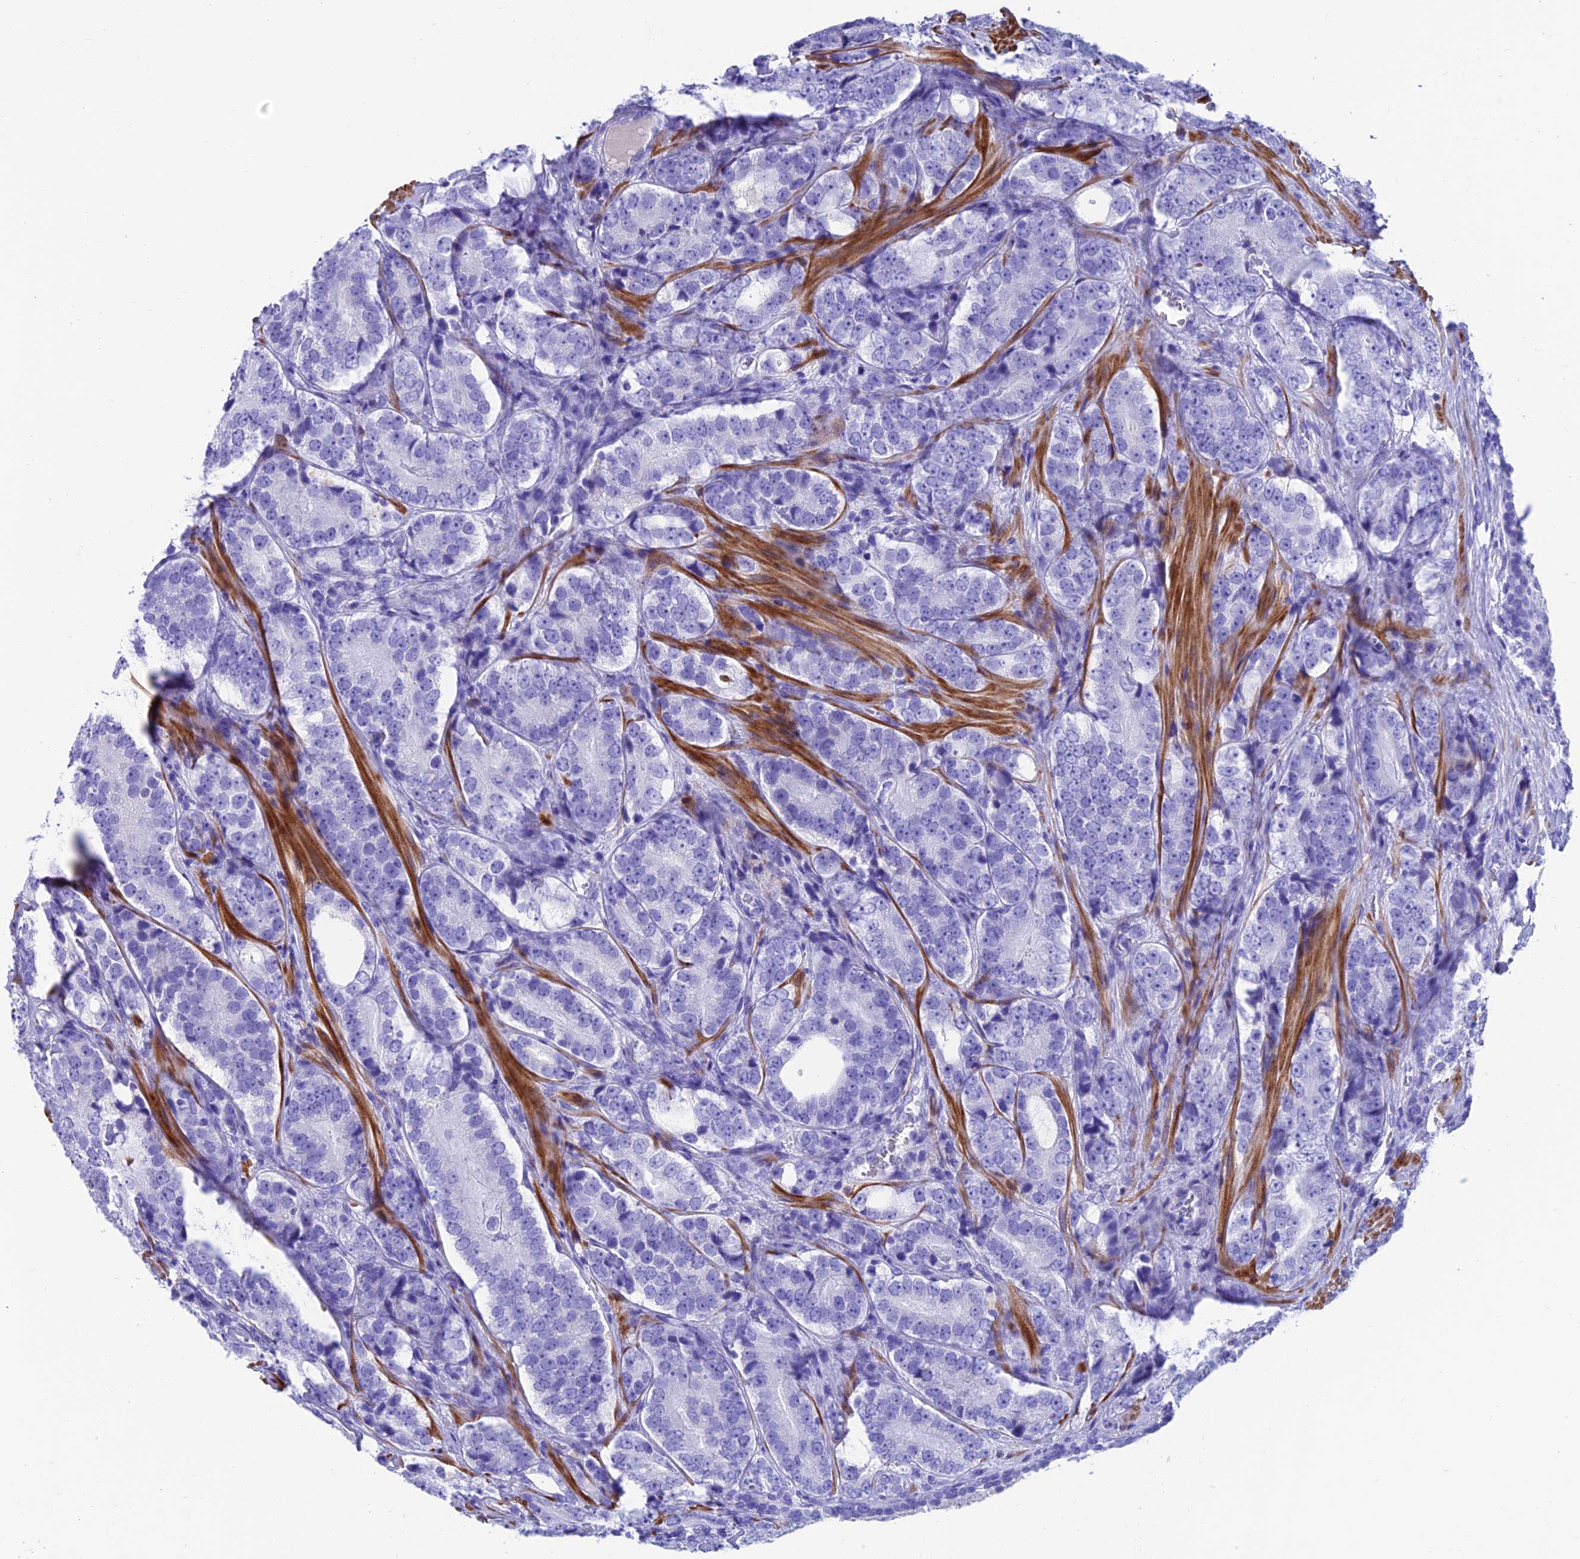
{"staining": {"intensity": "negative", "quantity": "none", "location": "none"}, "tissue": "prostate cancer", "cell_type": "Tumor cells", "image_type": "cancer", "snomed": [{"axis": "morphology", "description": "Adenocarcinoma, High grade"}, {"axis": "topography", "description": "Prostate"}], "caption": "Tumor cells show no significant expression in prostate cancer. (Immunohistochemistry, brightfield microscopy, high magnification).", "gene": "GNG11", "patient": {"sex": "male", "age": 56}}